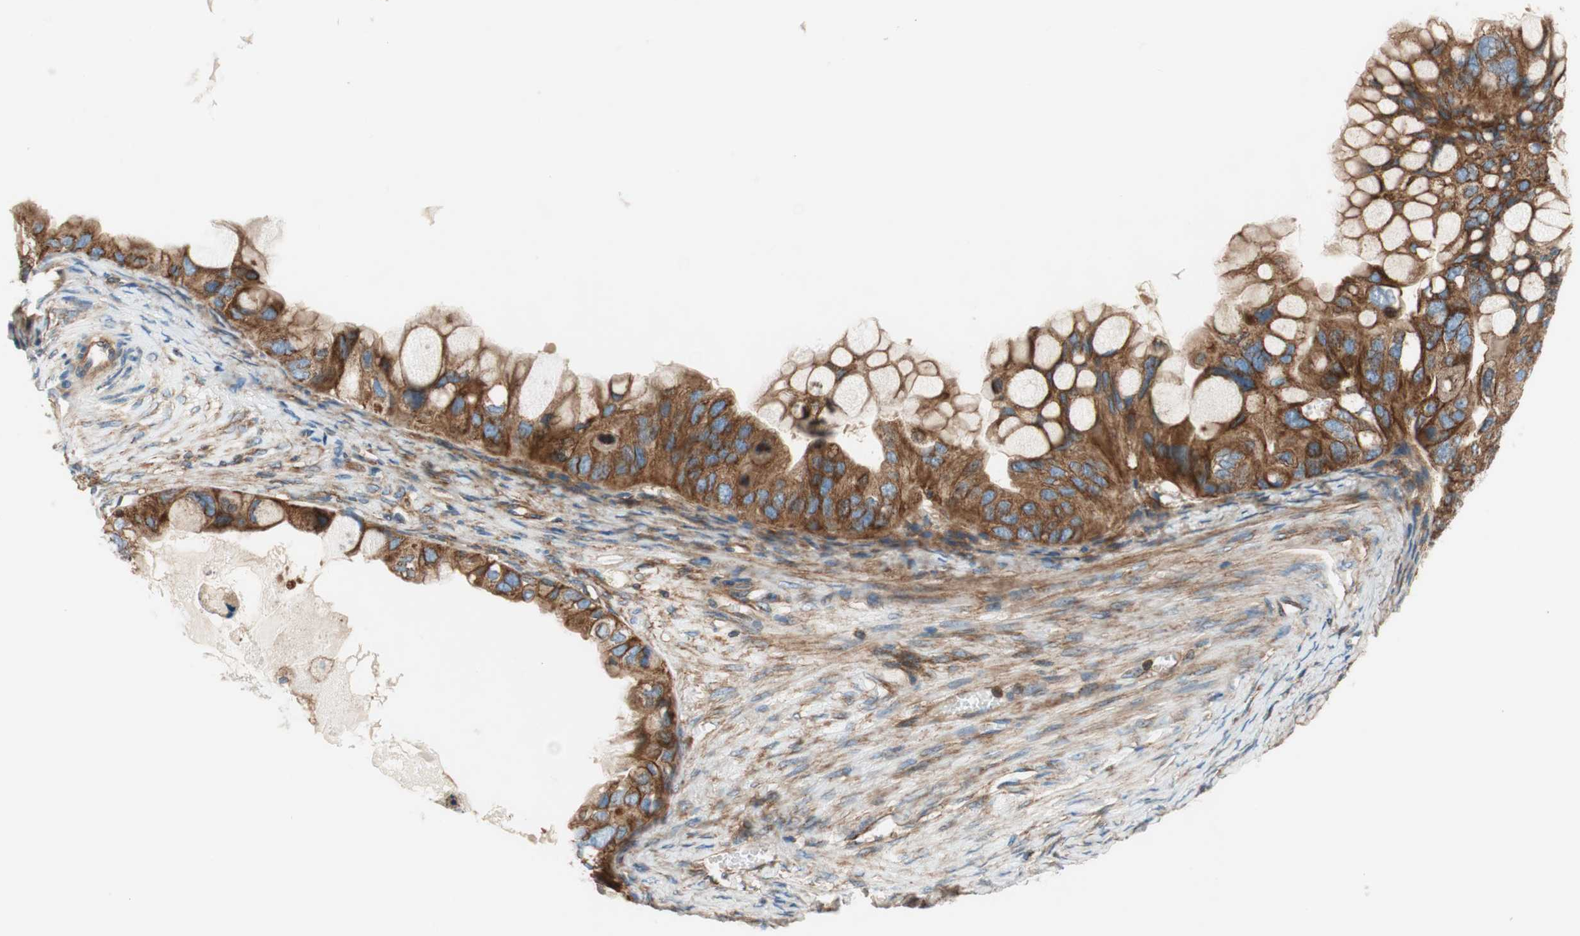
{"staining": {"intensity": "strong", "quantity": ">75%", "location": "cytoplasmic/membranous"}, "tissue": "ovarian cancer", "cell_type": "Tumor cells", "image_type": "cancer", "snomed": [{"axis": "morphology", "description": "Cystadenocarcinoma, mucinous, NOS"}, {"axis": "topography", "description": "Ovary"}], "caption": "A photomicrograph of ovarian cancer stained for a protein shows strong cytoplasmic/membranous brown staining in tumor cells.", "gene": "VPS26A", "patient": {"sex": "female", "age": 80}}